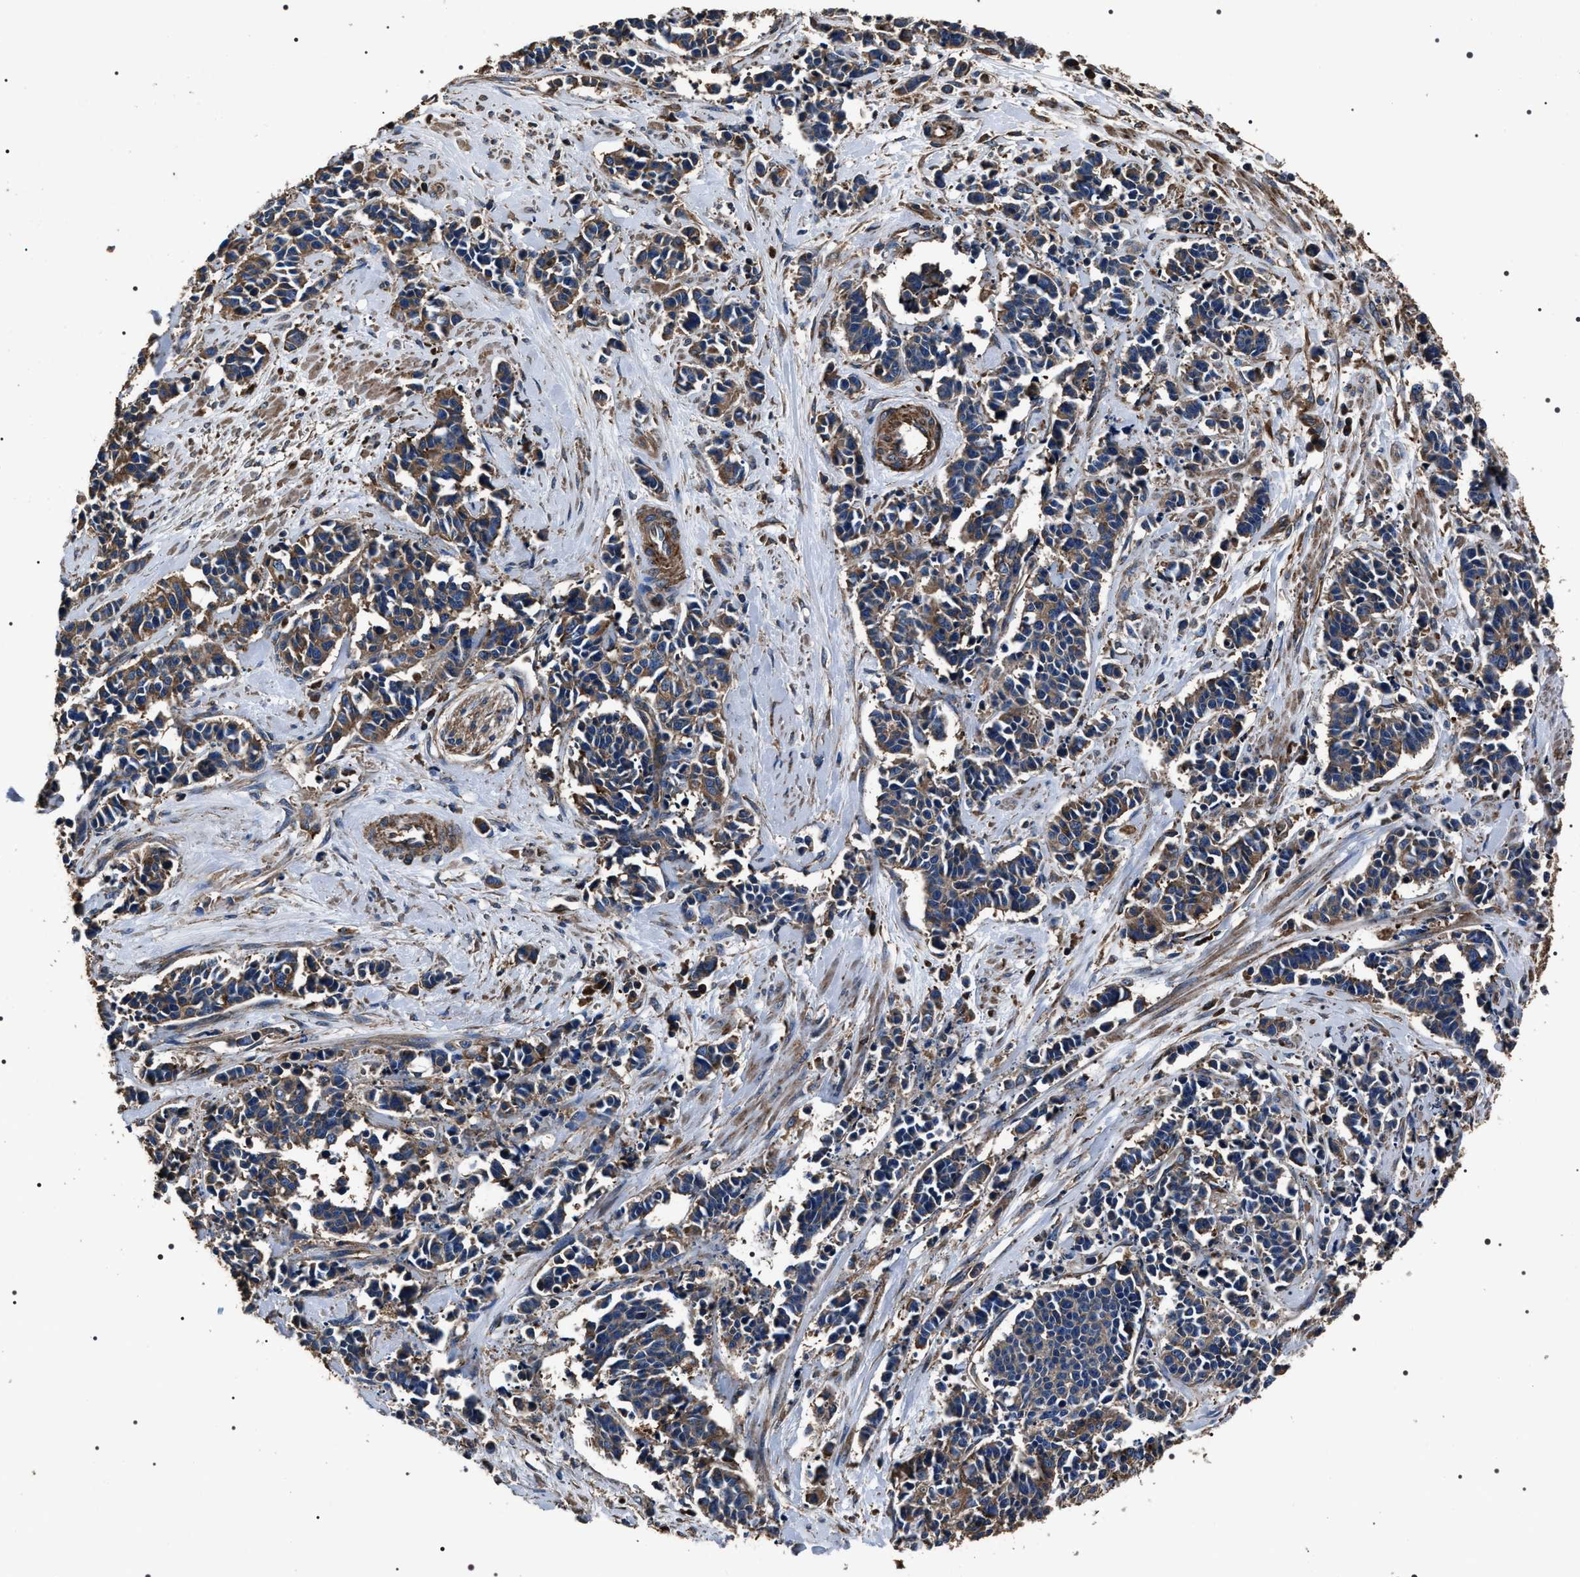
{"staining": {"intensity": "moderate", "quantity": ">75%", "location": "cytoplasmic/membranous"}, "tissue": "cervical cancer", "cell_type": "Tumor cells", "image_type": "cancer", "snomed": [{"axis": "morphology", "description": "Squamous cell carcinoma, NOS"}, {"axis": "topography", "description": "Cervix"}], "caption": "A histopathology image of human cervical cancer (squamous cell carcinoma) stained for a protein demonstrates moderate cytoplasmic/membranous brown staining in tumor cells.", "gene": "HSCB", "patient": {"sex": "female", "age": 35}}